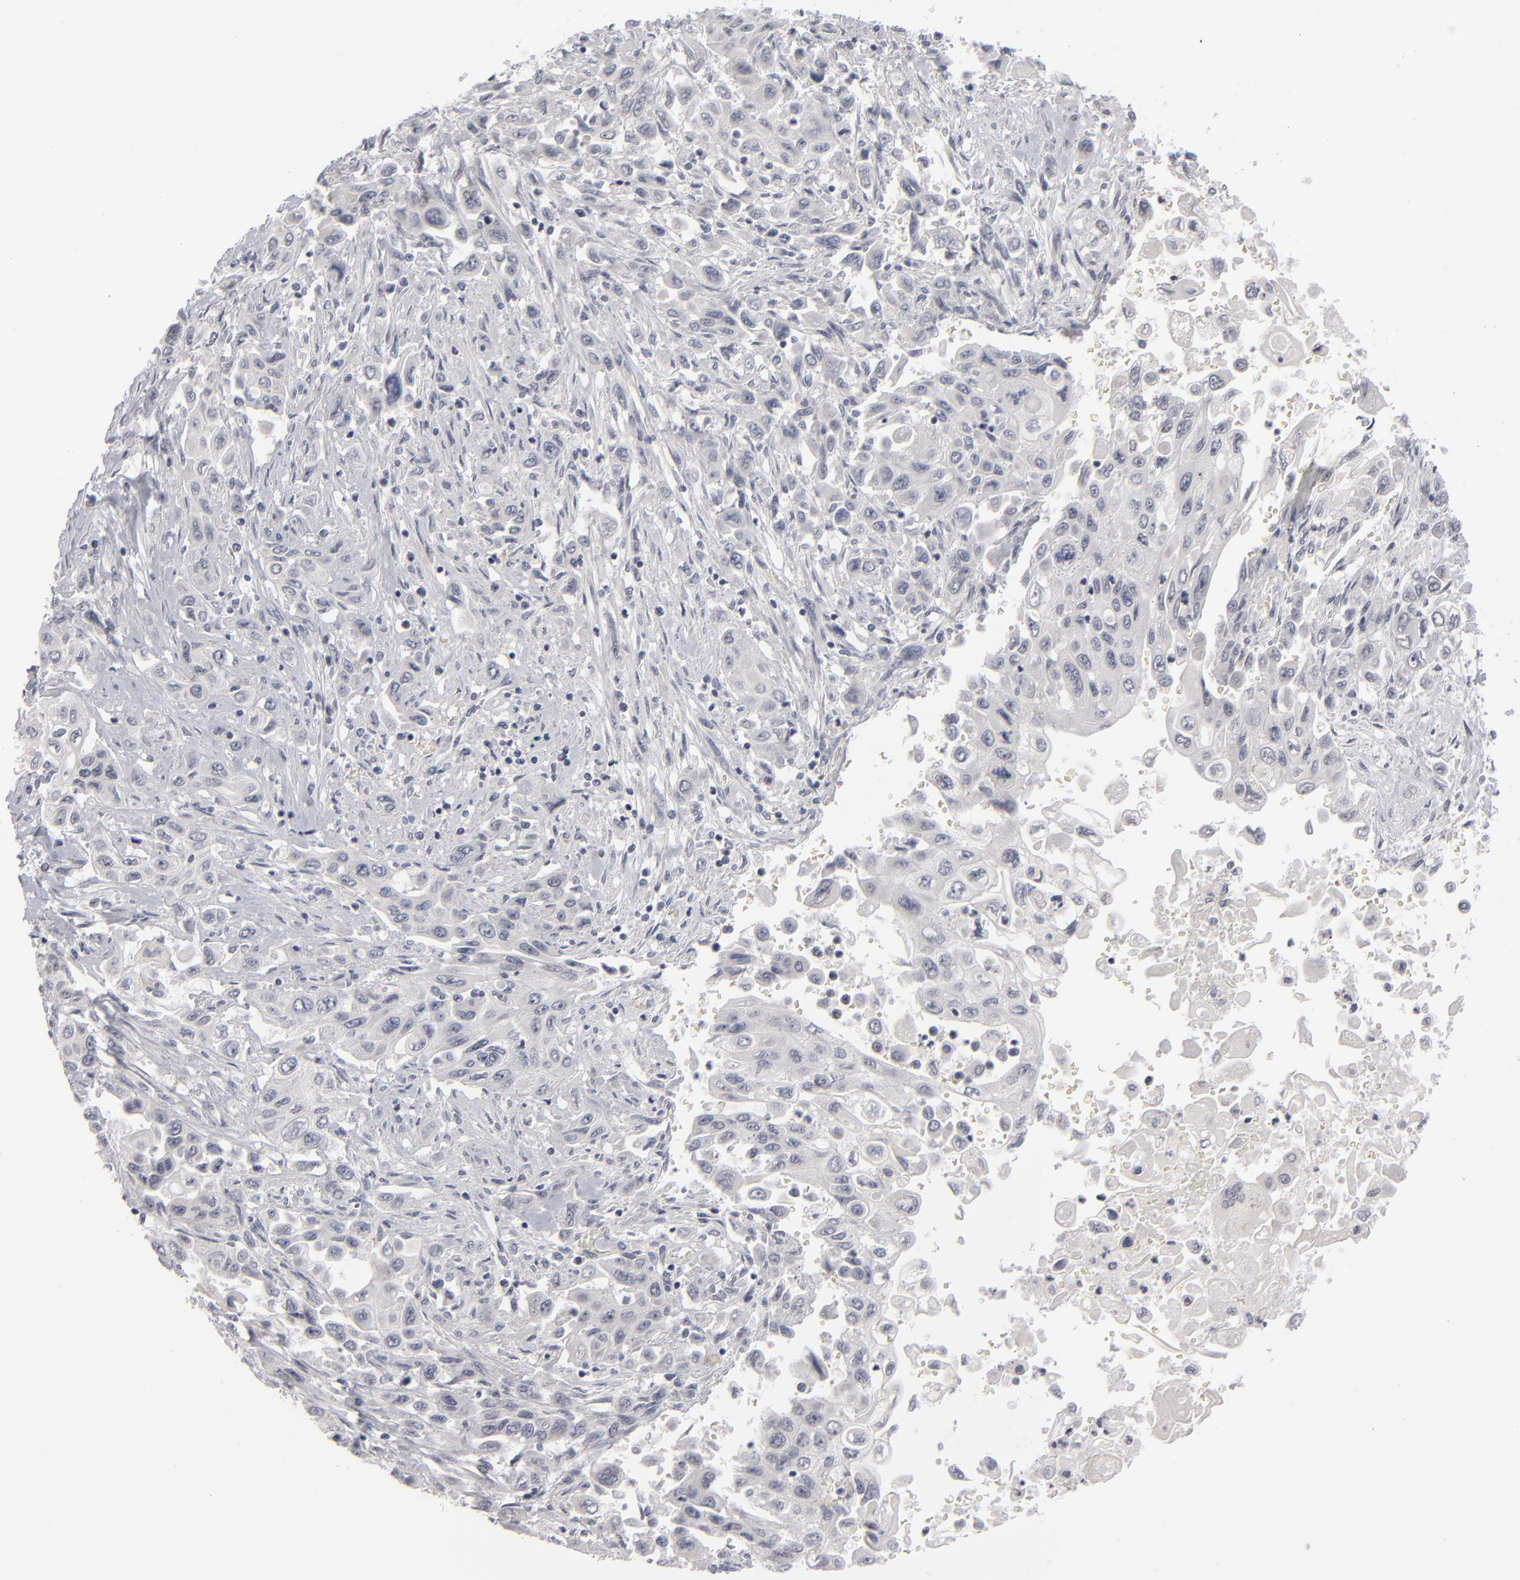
{"staining": {"intensity": "negative", "quantity": "none", "location": "none"}, "tissue": "pancreatic cancer", "cell_type": "Tumor cells", "image_type": "cancer", "snomed": [{"axis": "morphology", "description": "Adenocarcinoma, NOS"}, {"axis": "topography", "description": "Pancreas"}], "caption": "Immunohistochemistry histopathology image of neoplastic tissue: human pancreatic adenocarcinoma stained with DAB (3,3'-diaminobenzidine) shows no significant protein positivity in tumor cells.", "gene": "KIAA1210", "patient": {"sex": "male", "age": 70}}